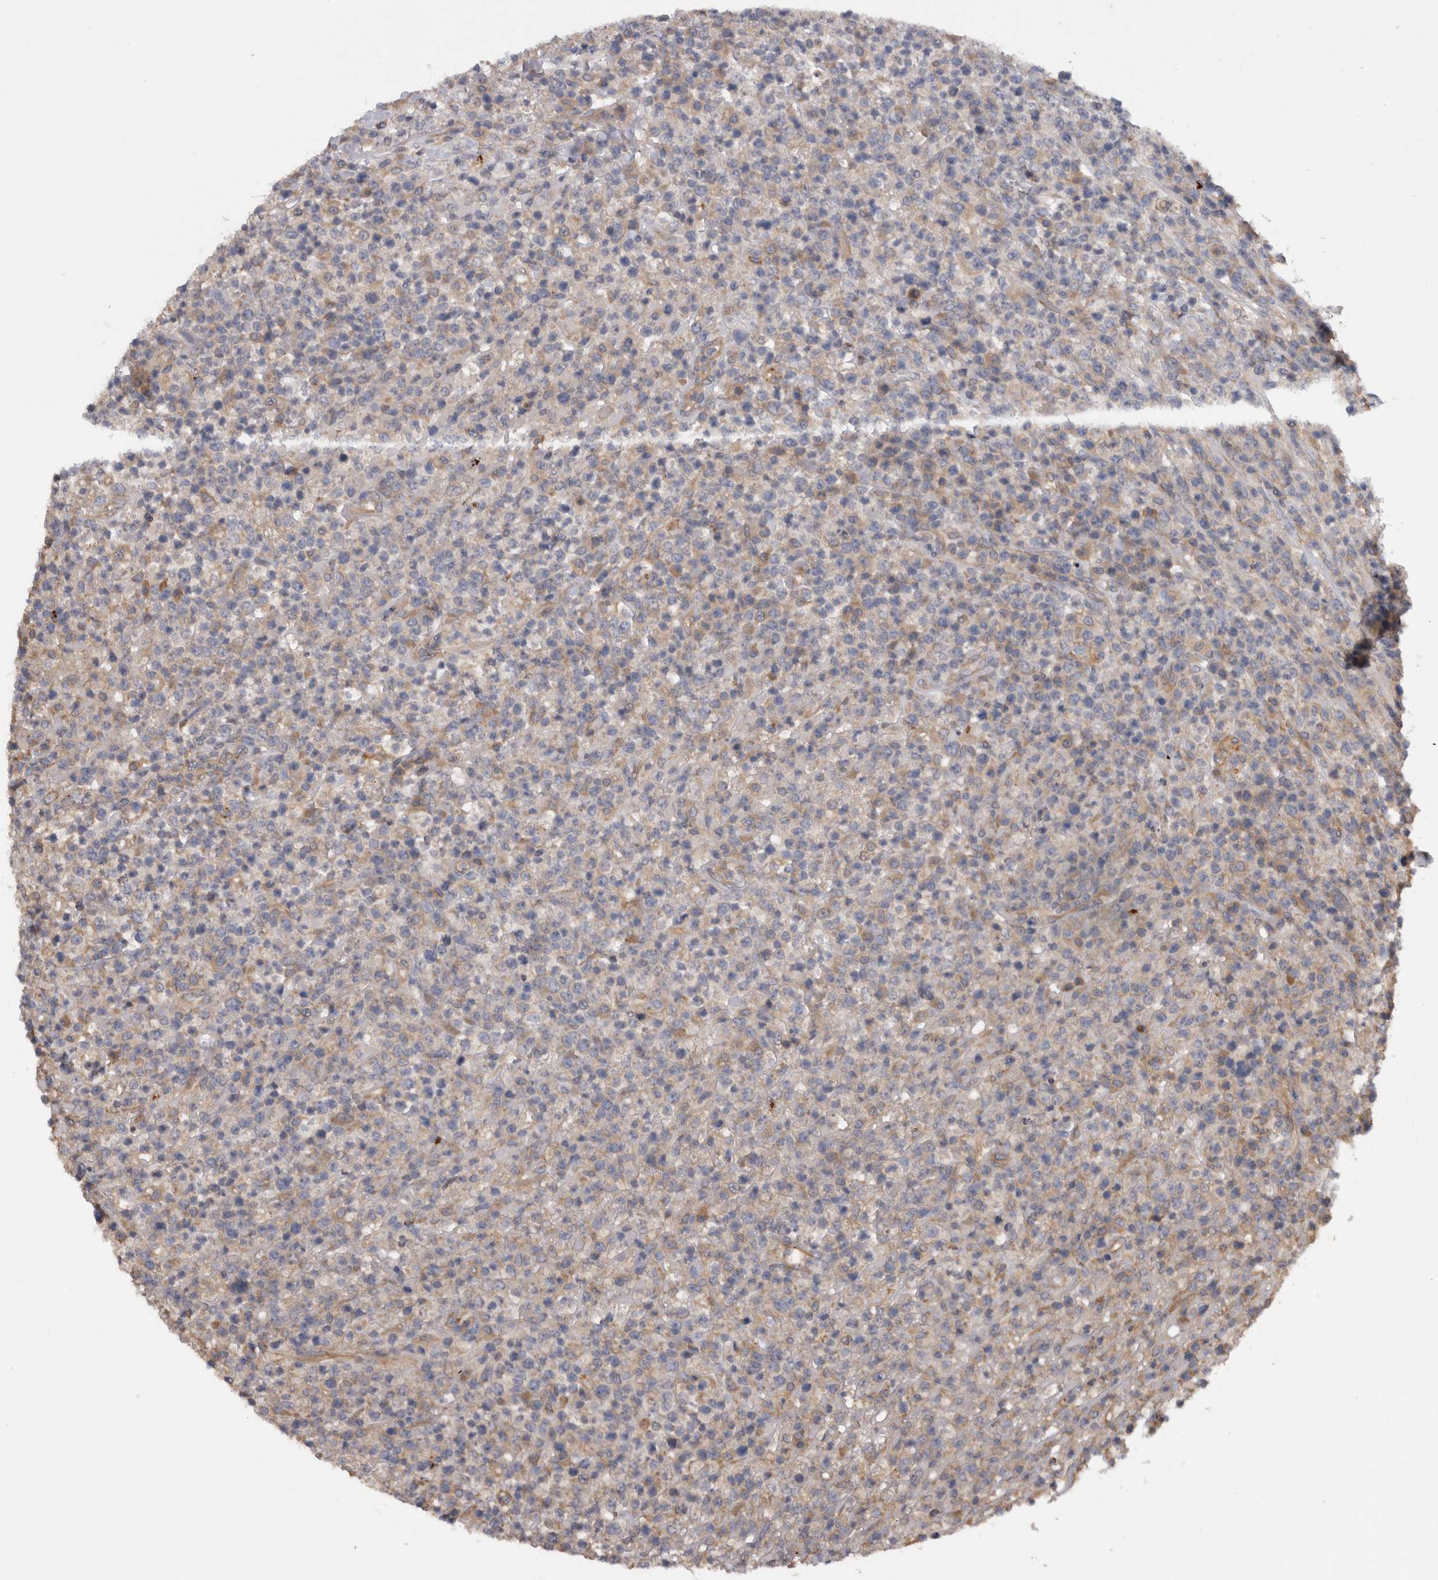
{"staining": {"intensity": "negative", "quantity": "none", "location": "none"}, "tissue": "lymphoma", "cell_type": "Tumor cells", "image_type": "cancer", "snomed": [{"axis": "morphology", "description": "Malignant lymphoma, non-Hodgkin's type, High grade"}, {"axis": "topography", "description": "Colon"}], "caption": "Immunohistochemistry image of human lymphoma stained for a protein (brown), which exhibits no staining in tumor cells.", "gene": "TMED7", "patient": {"sex": "female", "age": 53}}